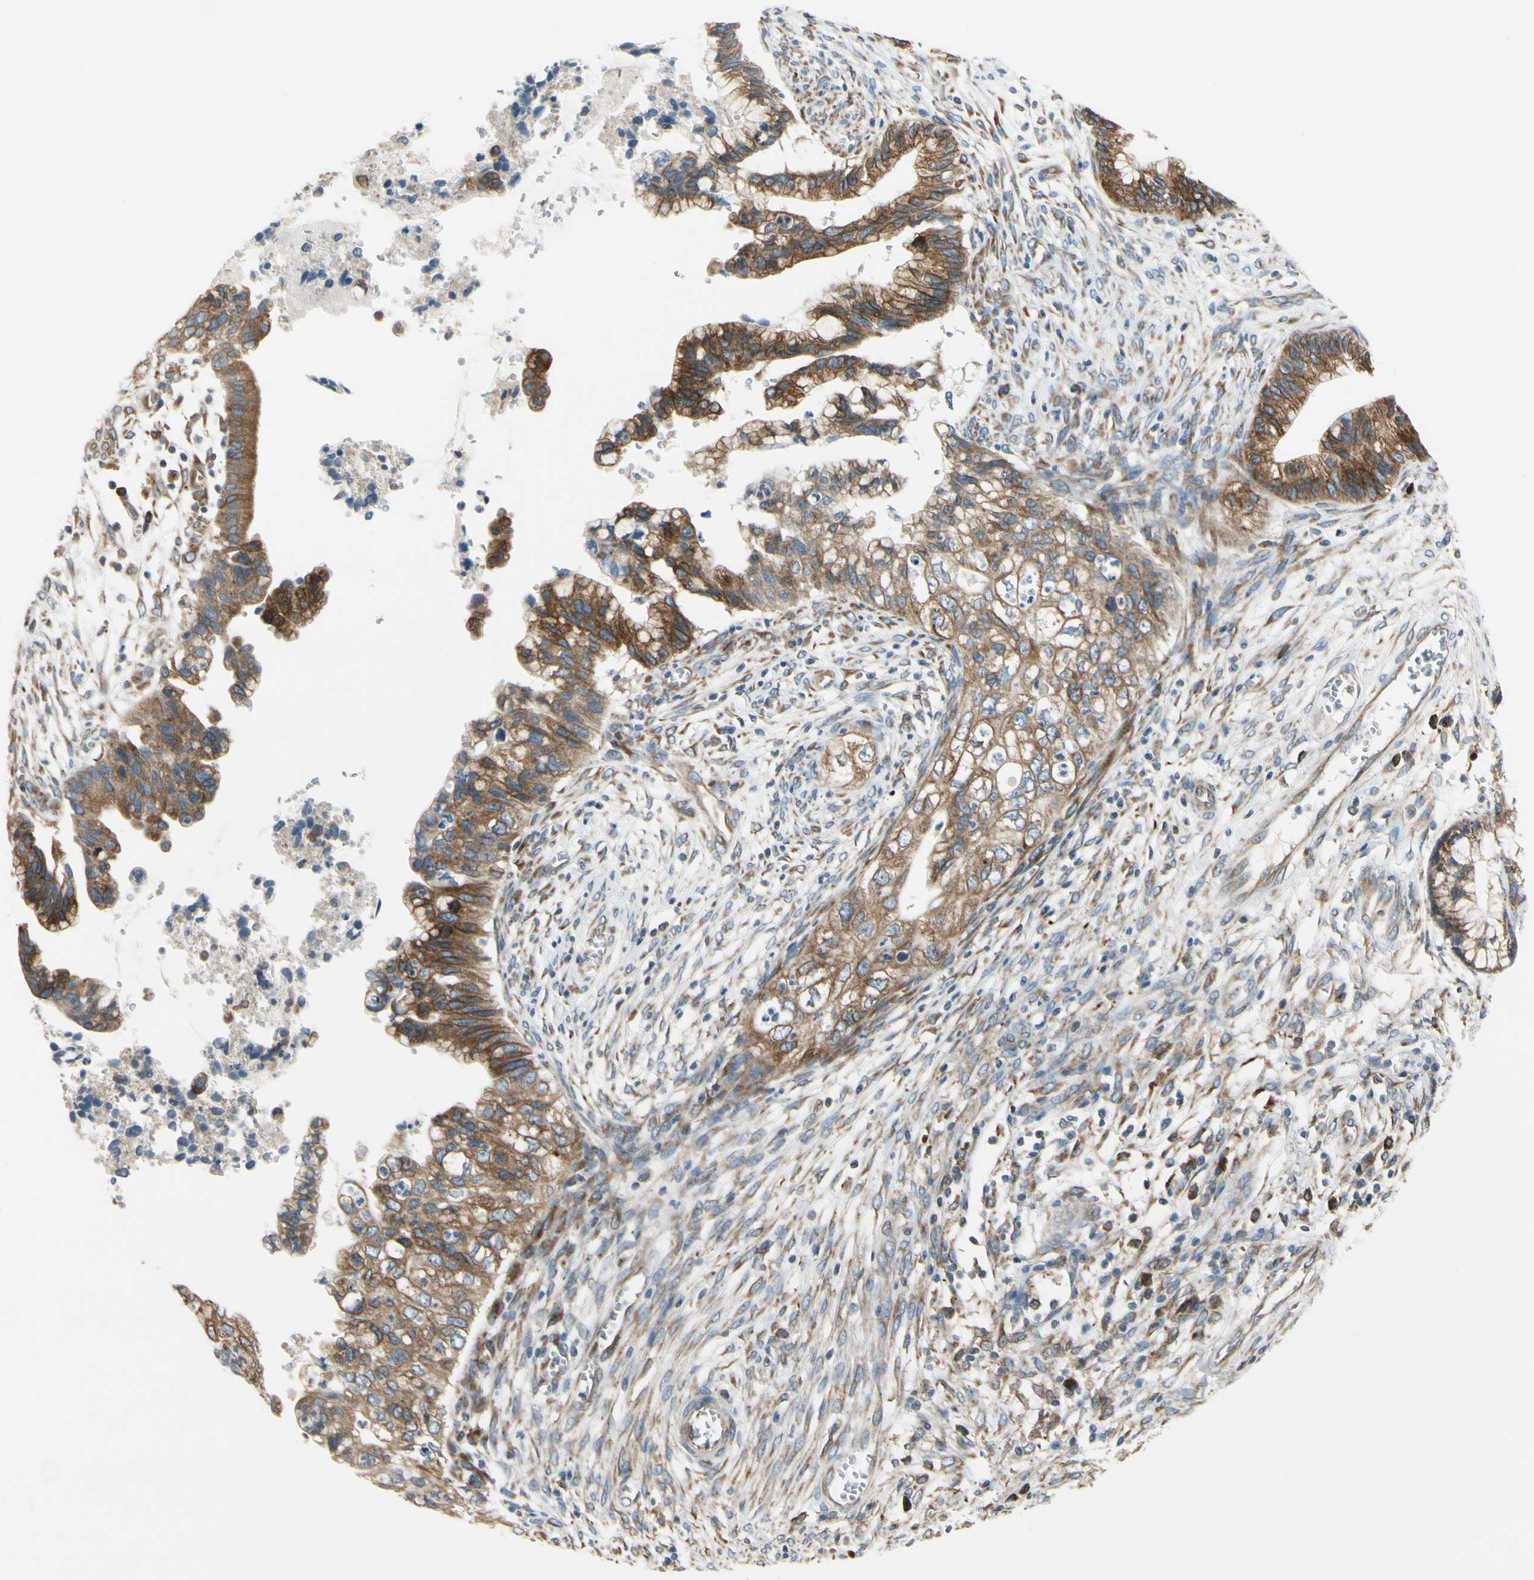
{"staining": {"intensity": "moderate", "quantity": ">75%", "location": "cytoplasmic/membranous"}, "tissue": "cervical cancer", "cell_type": "Tumor cells", "image_type": "cancer", "snomed": [{"axis": "morphology", "description": "Adenocarcinoma, NOS"}, {"axis": "topography", "description": "Cervix"}], "caption": "About >75% of tumor cells in human cervical adenocarcinoma display moderate cytoplasmic/membranous protein positivity as visualized by brown immunohistochemical staining.", "gene": "CLCC1", "patient": {"sex": "female", "age": 44}}